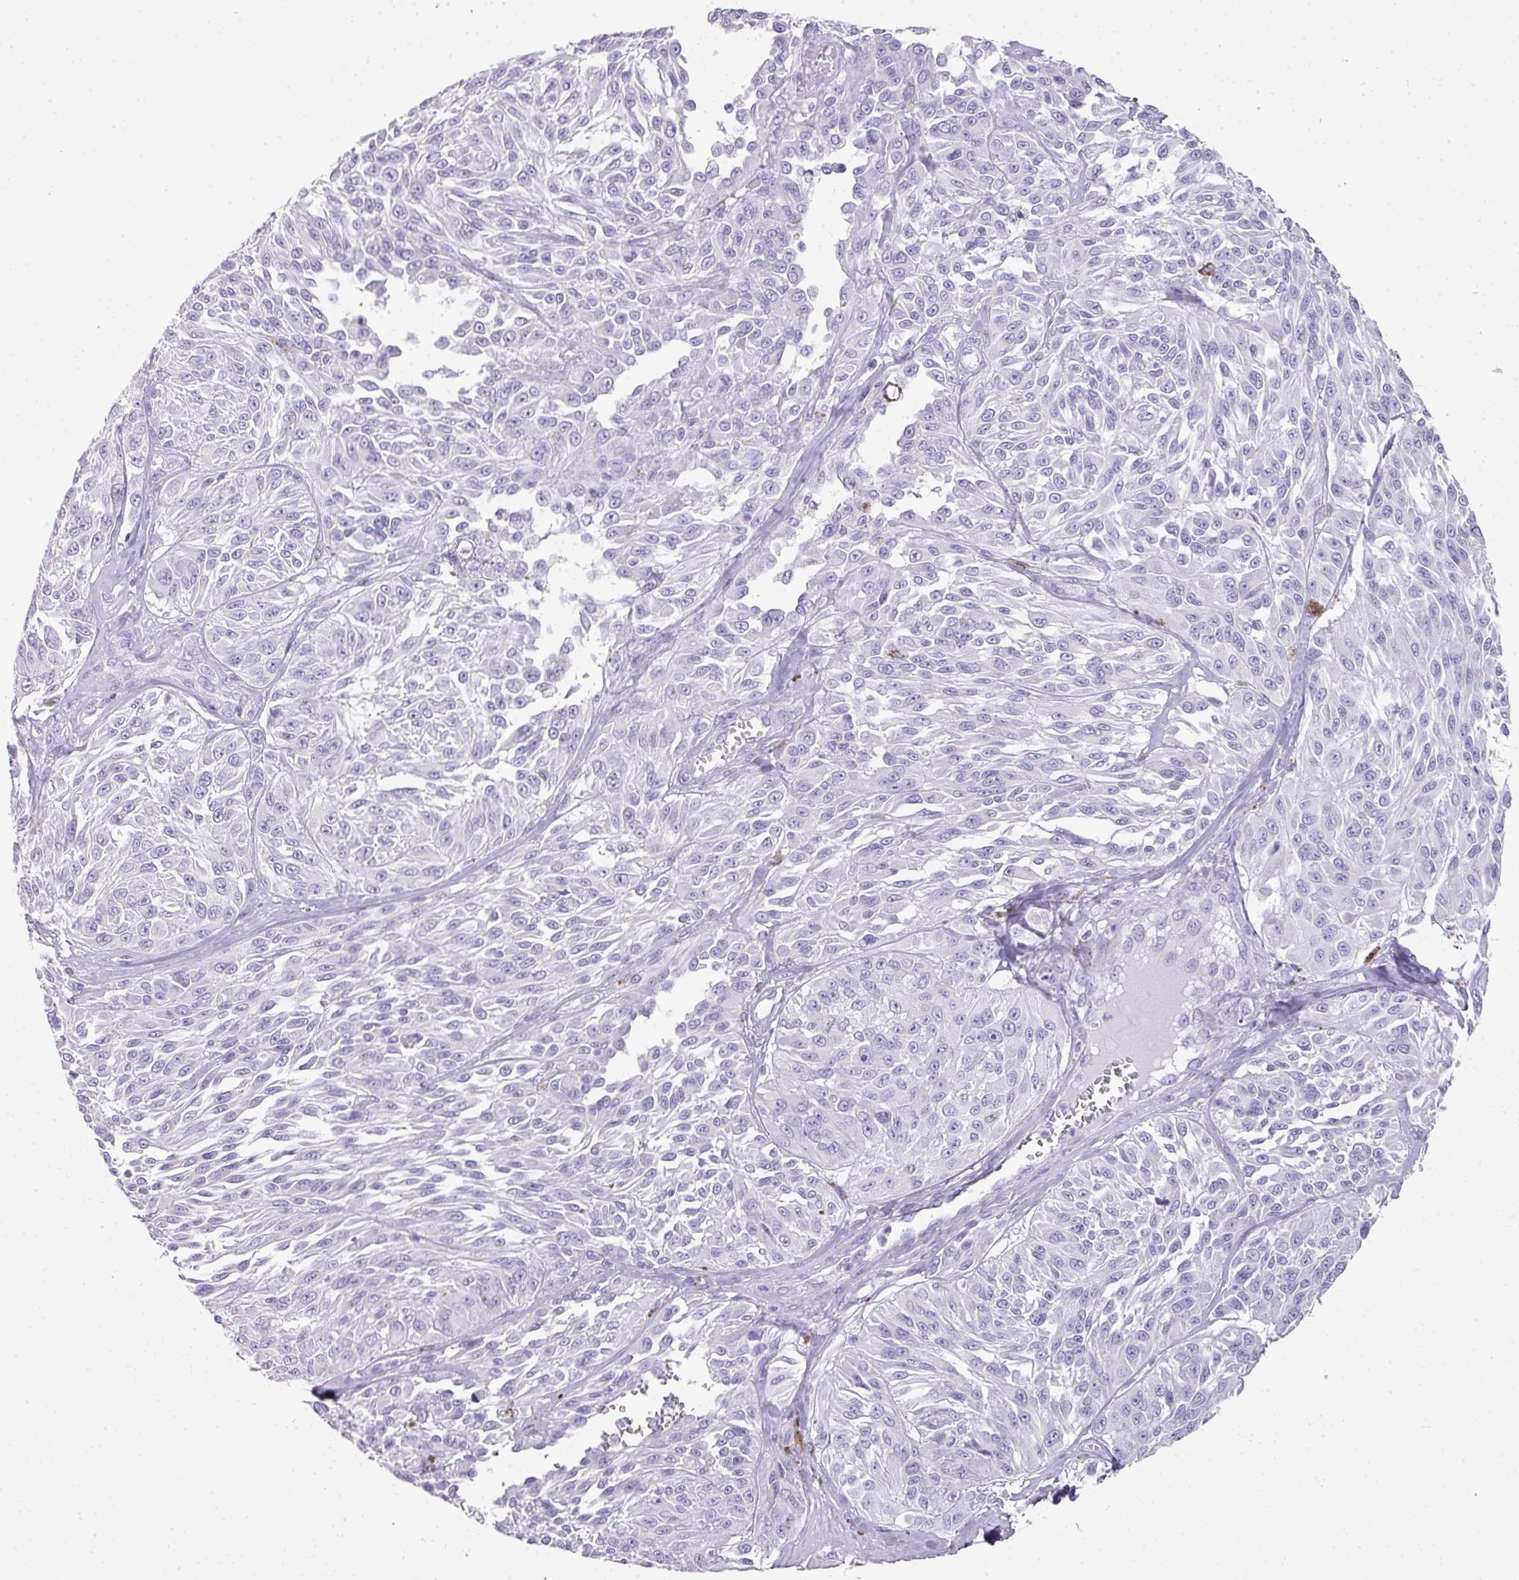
{"staining": {"intensity": "negative", "quantity": "none", "location": "none"}, "tissue": "melanoma", "cell_type": "Tumor cells", "image_type": "cancer", "snomed": [{"axis": "morphology", "description": "Malignant melanoma, NOS"}, {"axis": "topography", "description": "Skin"}], "caption": "Immunohistochemical staining of human malignant melanoma reveals no significant staining in tumor cells.", "gene": "GLI4", "patient": {"sex": "male", "age": 94}}